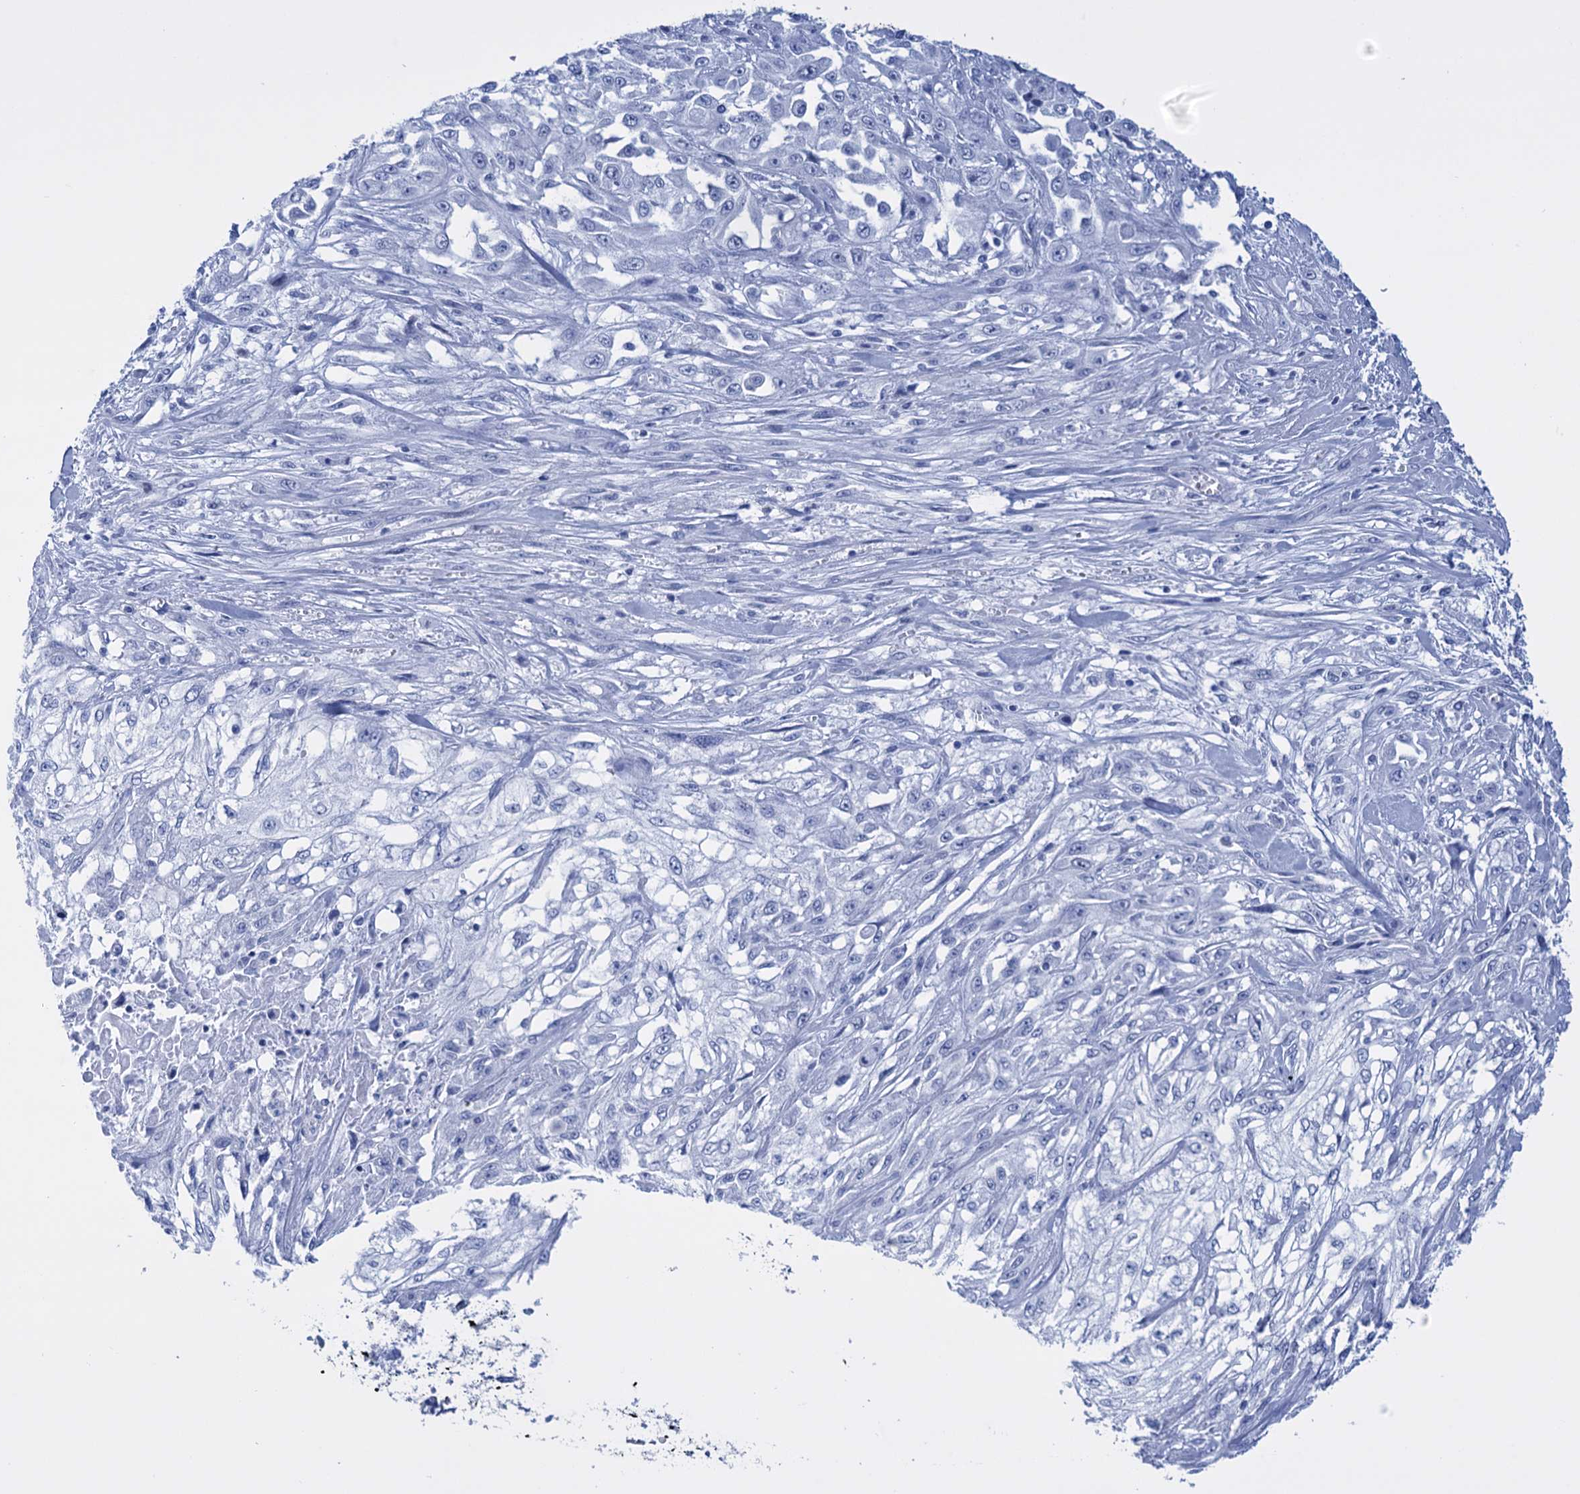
{"staining": {"intensity": "negative", "quantity": "none", "location": "none"}, "tissue": "skin cancer", "cell_type": "Tumor cells", "image_type": "cancer", "snomed": [{"axis": "morphology", "description": "Squamous cell carcinoma, NOS"}, {"axis": "morphology", "description": "Squamous cell carcinoma, metastatic, NOS"}, {"axis": "topography", "description": "Skin"}, {"axis": "topography", "description": "Lymph node"}], "caption": "There is no significant staining in tumor cells of skin cancer (squamous cell carcinoma). (DAB (3,3'-diaminobenzidine) immunohistochemistry, high magnification).", "gene": "FBXW12", "patient": {"sex": "male", "age": 75}}